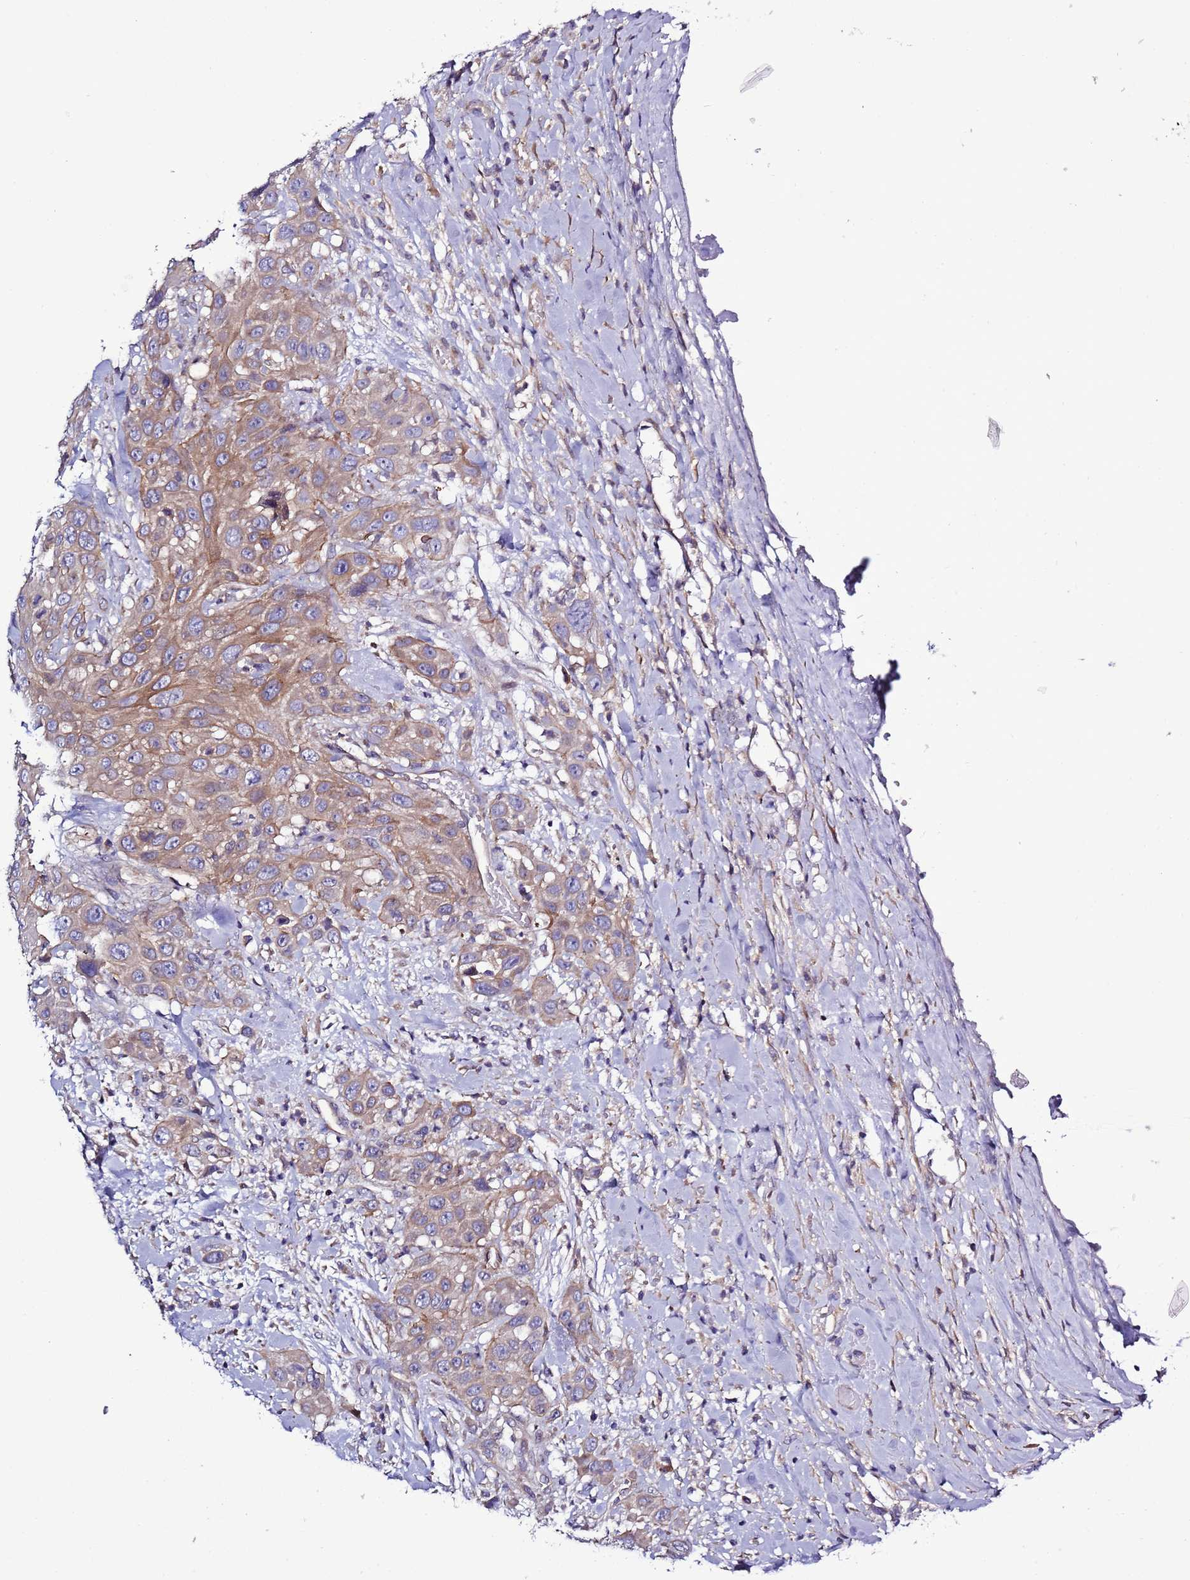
{"staining": {"intensity": "weak", "quantity": "25%-75%", "location": "cytoplasmic/membranous"}, "tissue": "head and neck cancer", "cell_type": "Tumor cells", "image_type": "cancer", "snomed": [{"axis": "morphology", "description": "Squamous cell carcinoma, NOS"}, {"axis": "topography", "description": "Head-Neck"}], "caption": "Protein staining by immunohistochemistry (IHC) exhibits weak cytoplasmic/membranous staining in about 25%-75% of tumor cells in head and neck cancer (squamous cell carcinoma).", "gene": "SPCS1", "patient": {"sex": "male", "age": 81}}